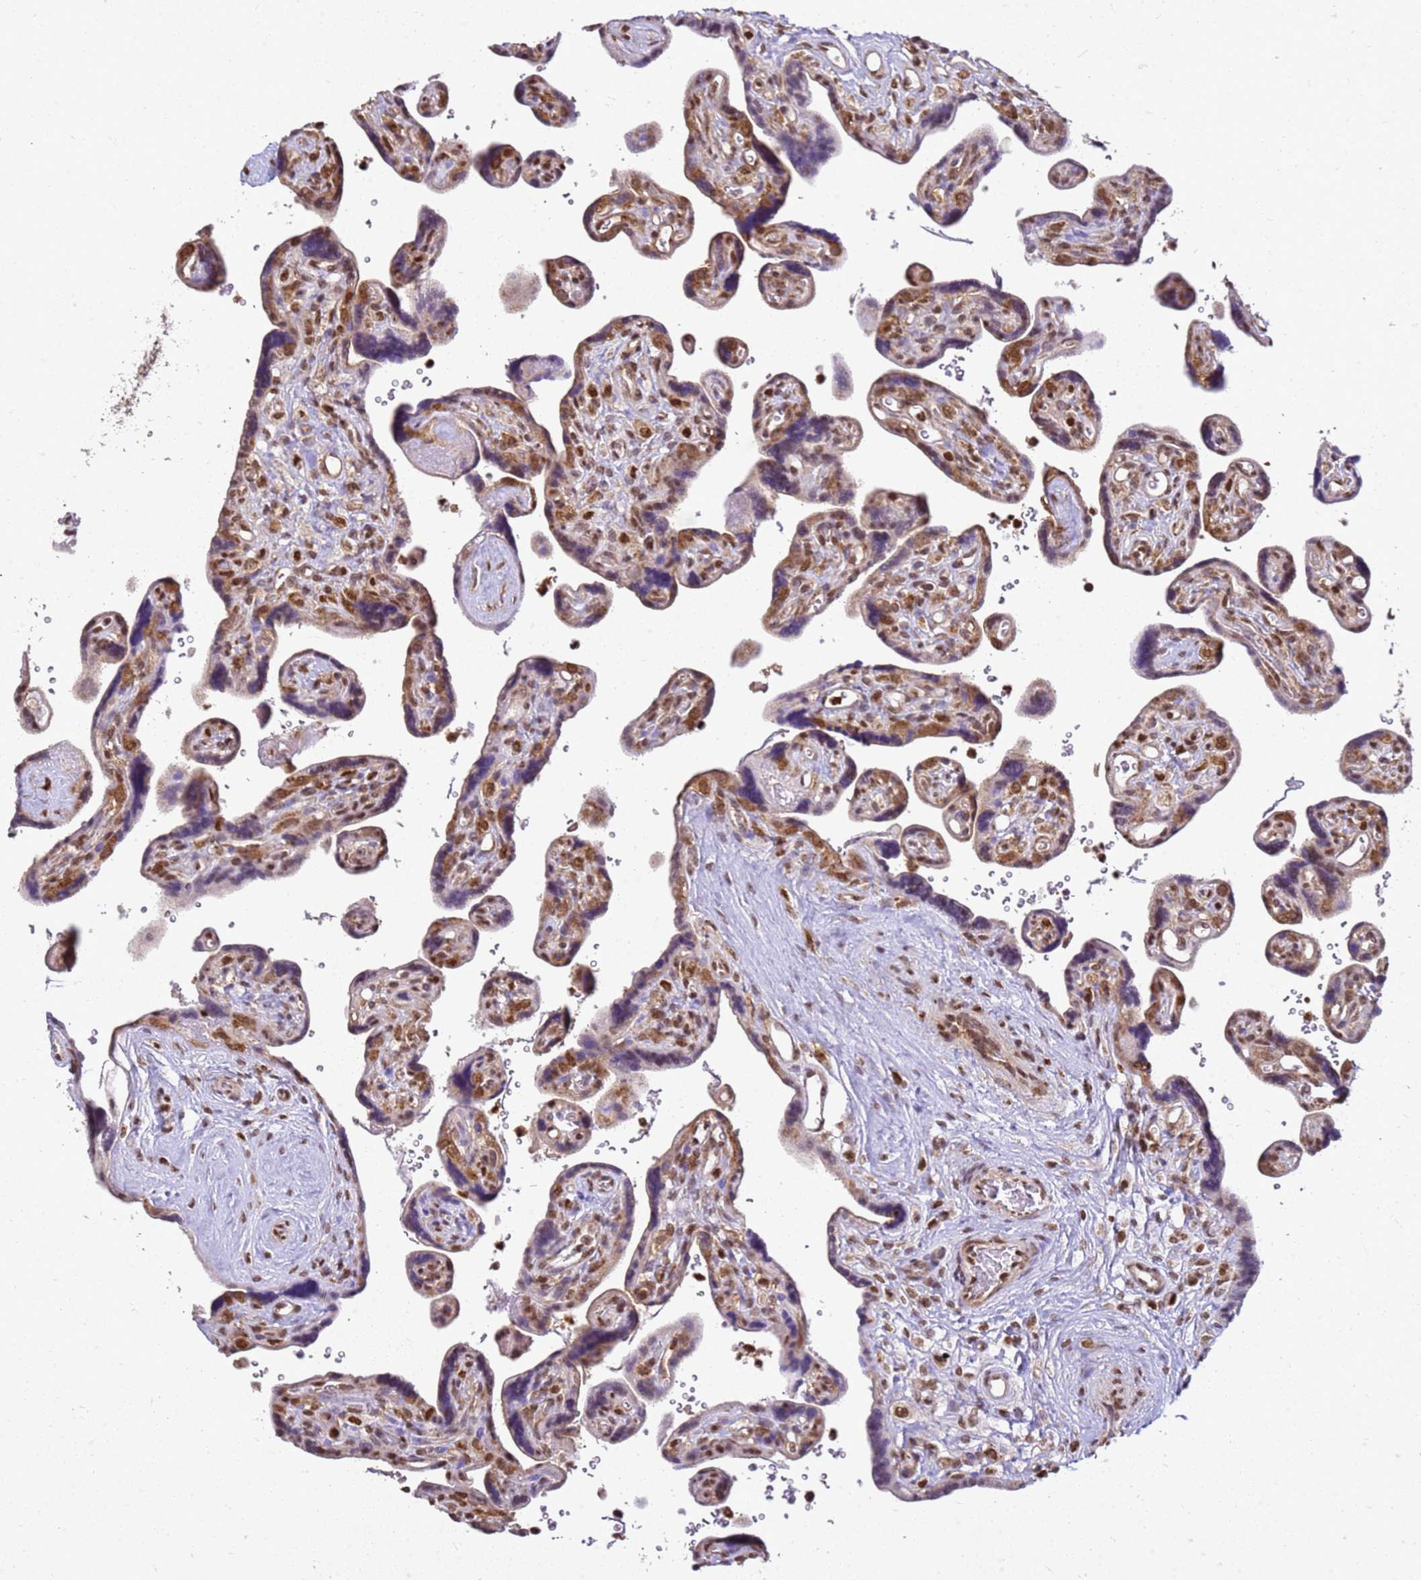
{"staining": {"intensity": "moderate", "quantity": "25%-75%", "location": "nuclear"}, "tissue": "placenta", "cell_type": "Decidual cells", "image_type": "normal", "snomed": [{"axis": "morphology", "description": "Normal tissue, NOS"}, {"axis": "topography", "description": "Placenta"}], "caption": "Immunohistochemical staining of benign human placenta displays moderate nuclear protein staining in approximately 25%-75% of decidual cells. (Stains: DAB (3,3'-diaminobenzidine) in brown, nuclei in blue, Microscopy: brightfield microscopy at high magnification).", "gene": "APEX1", "patient": {"sex": "female", "age": 39}}